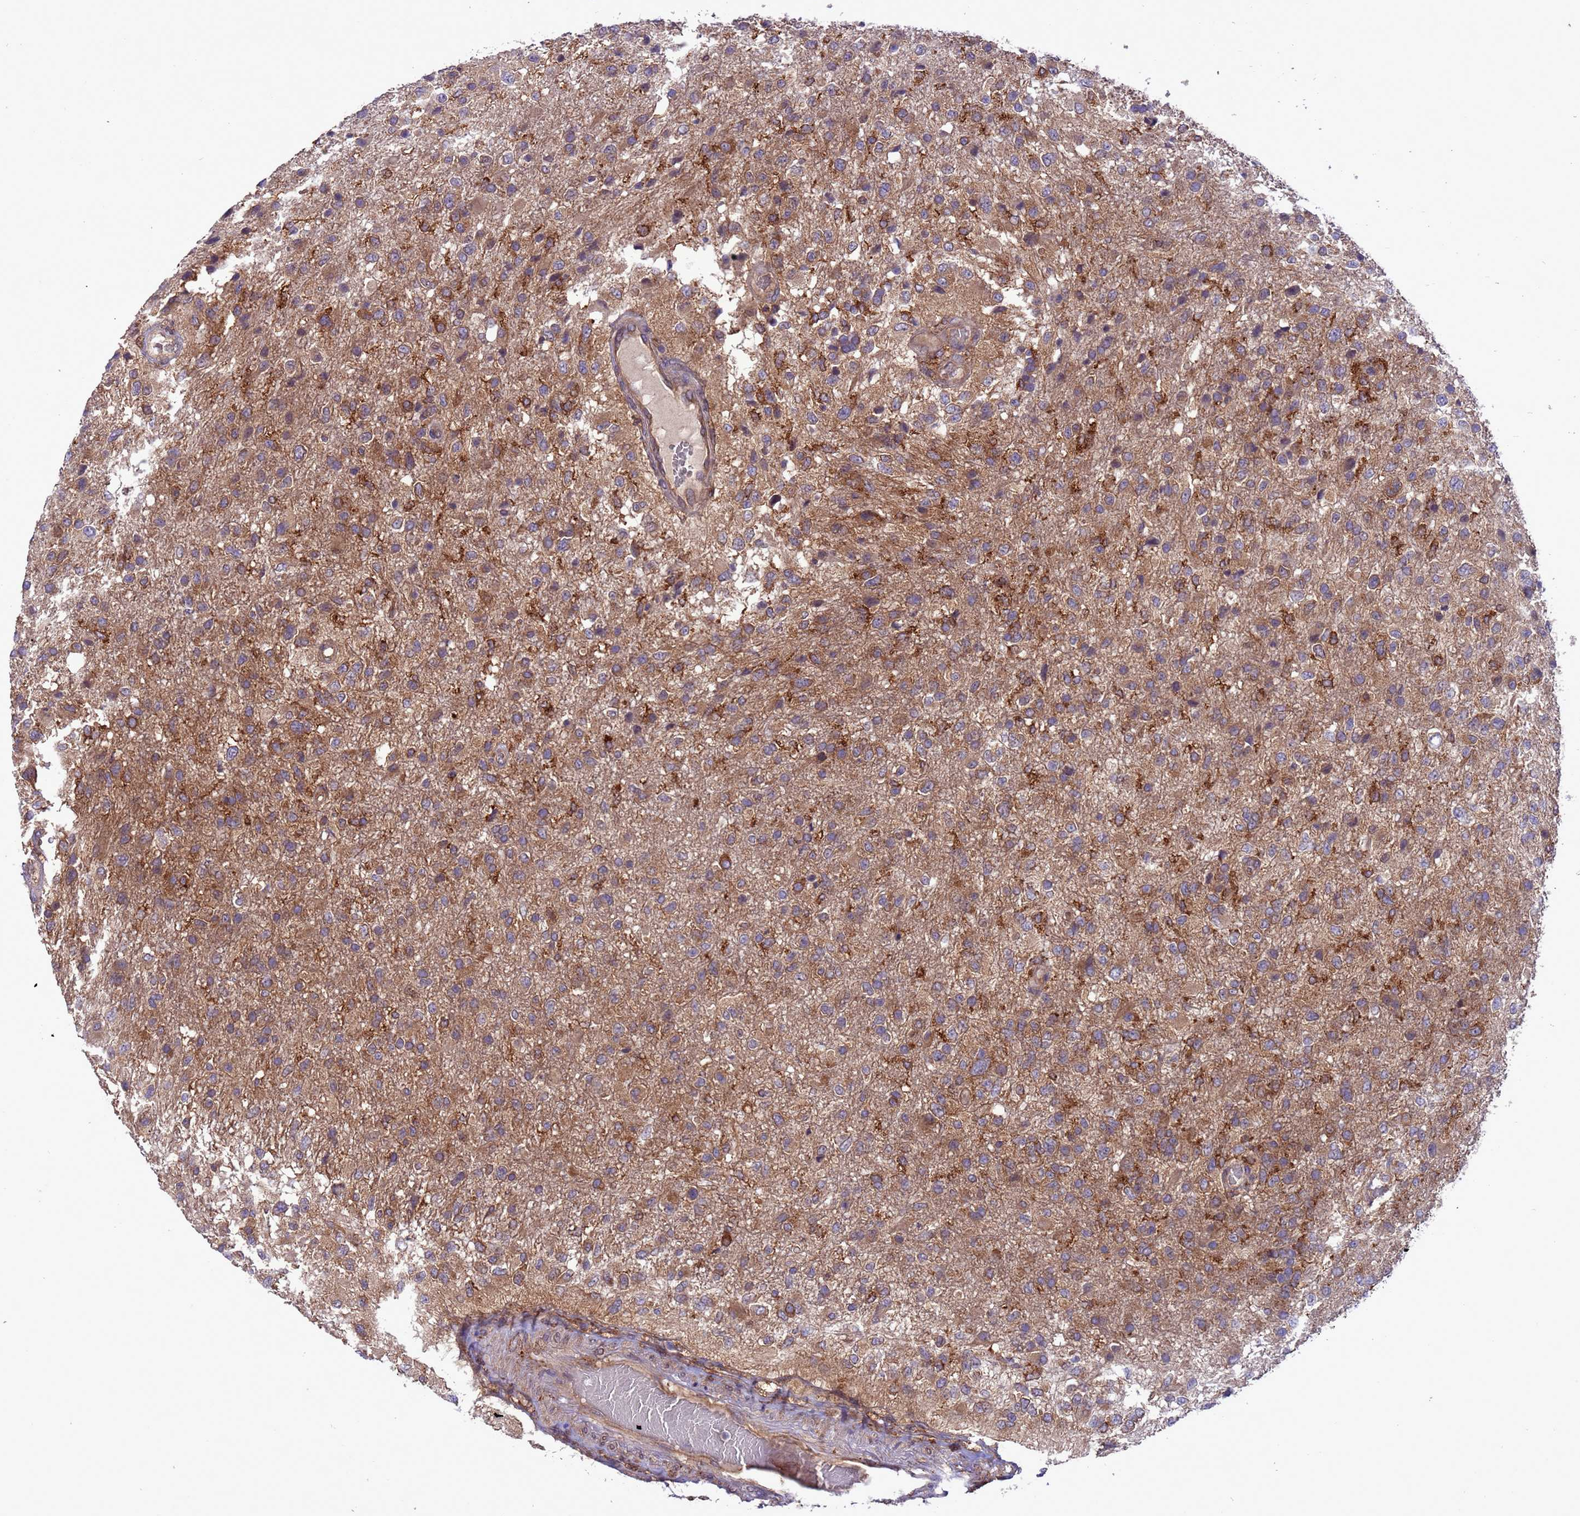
{"staining": {"intensity": "moderate", "quantity": ">75%", "location": "cytoplasmic/membranous"}, "tissue": "glioma", "cell_type": "Tumor cells", "image_type": "cancer", "snomed": [{"axis": "morphology", "description": "Glioma, malignant, High grade"}, {"axis": "topography", "description": "Brain"}], "caption": "This image shows malignant glioma (high-grade) stained with immunohistochemistry to label a protein in brown. The cytoplasmic/membranous of tumor cells show moderate positivity for the protein. Nuclei are counter-stained blue.", "gene": "ARHGAP12", "patient": {"sex": "female", "age": 74}}